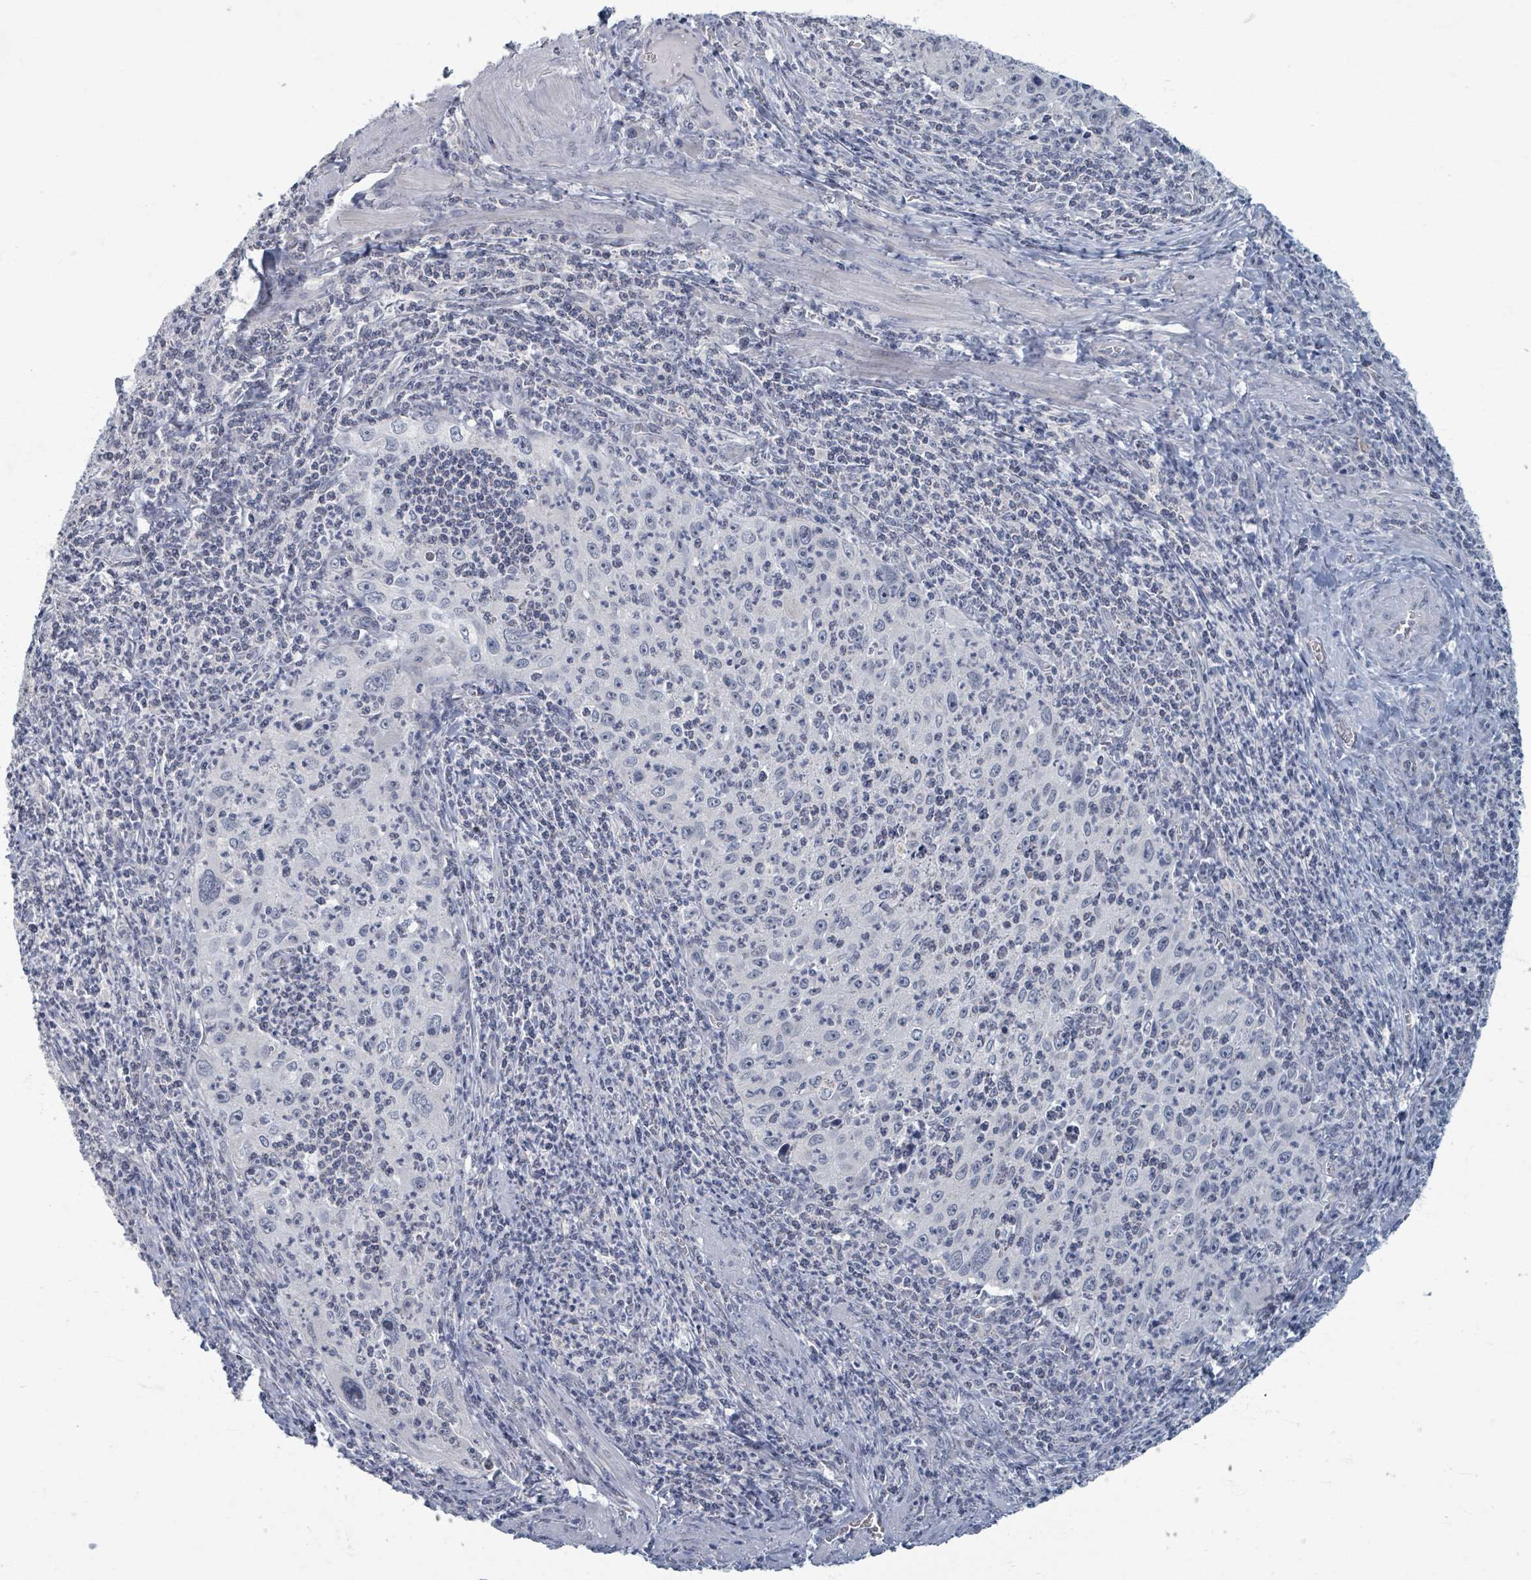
{"staining": {"intensity": "negative", "quantity": "none", "location": "none"}, "tissue": "cervical cancer", "cell_type": "Tumor cells", "image_type": "cancer", "snomed": [{"axis": "morphology", "description": "Squamous cell carcinoma, NOS"}, {"axis": "topography", "description": "Cervix"}], "caption": "Cervical squamous cell carcinoma was stained to show a protein in brown. There is no significant staining in tumor cells. (Brightfield microscopy of DAB immunohistochemistry at high magnification).", "gene": "WNT11", "patient": {"sex": "female", "age": 30}}